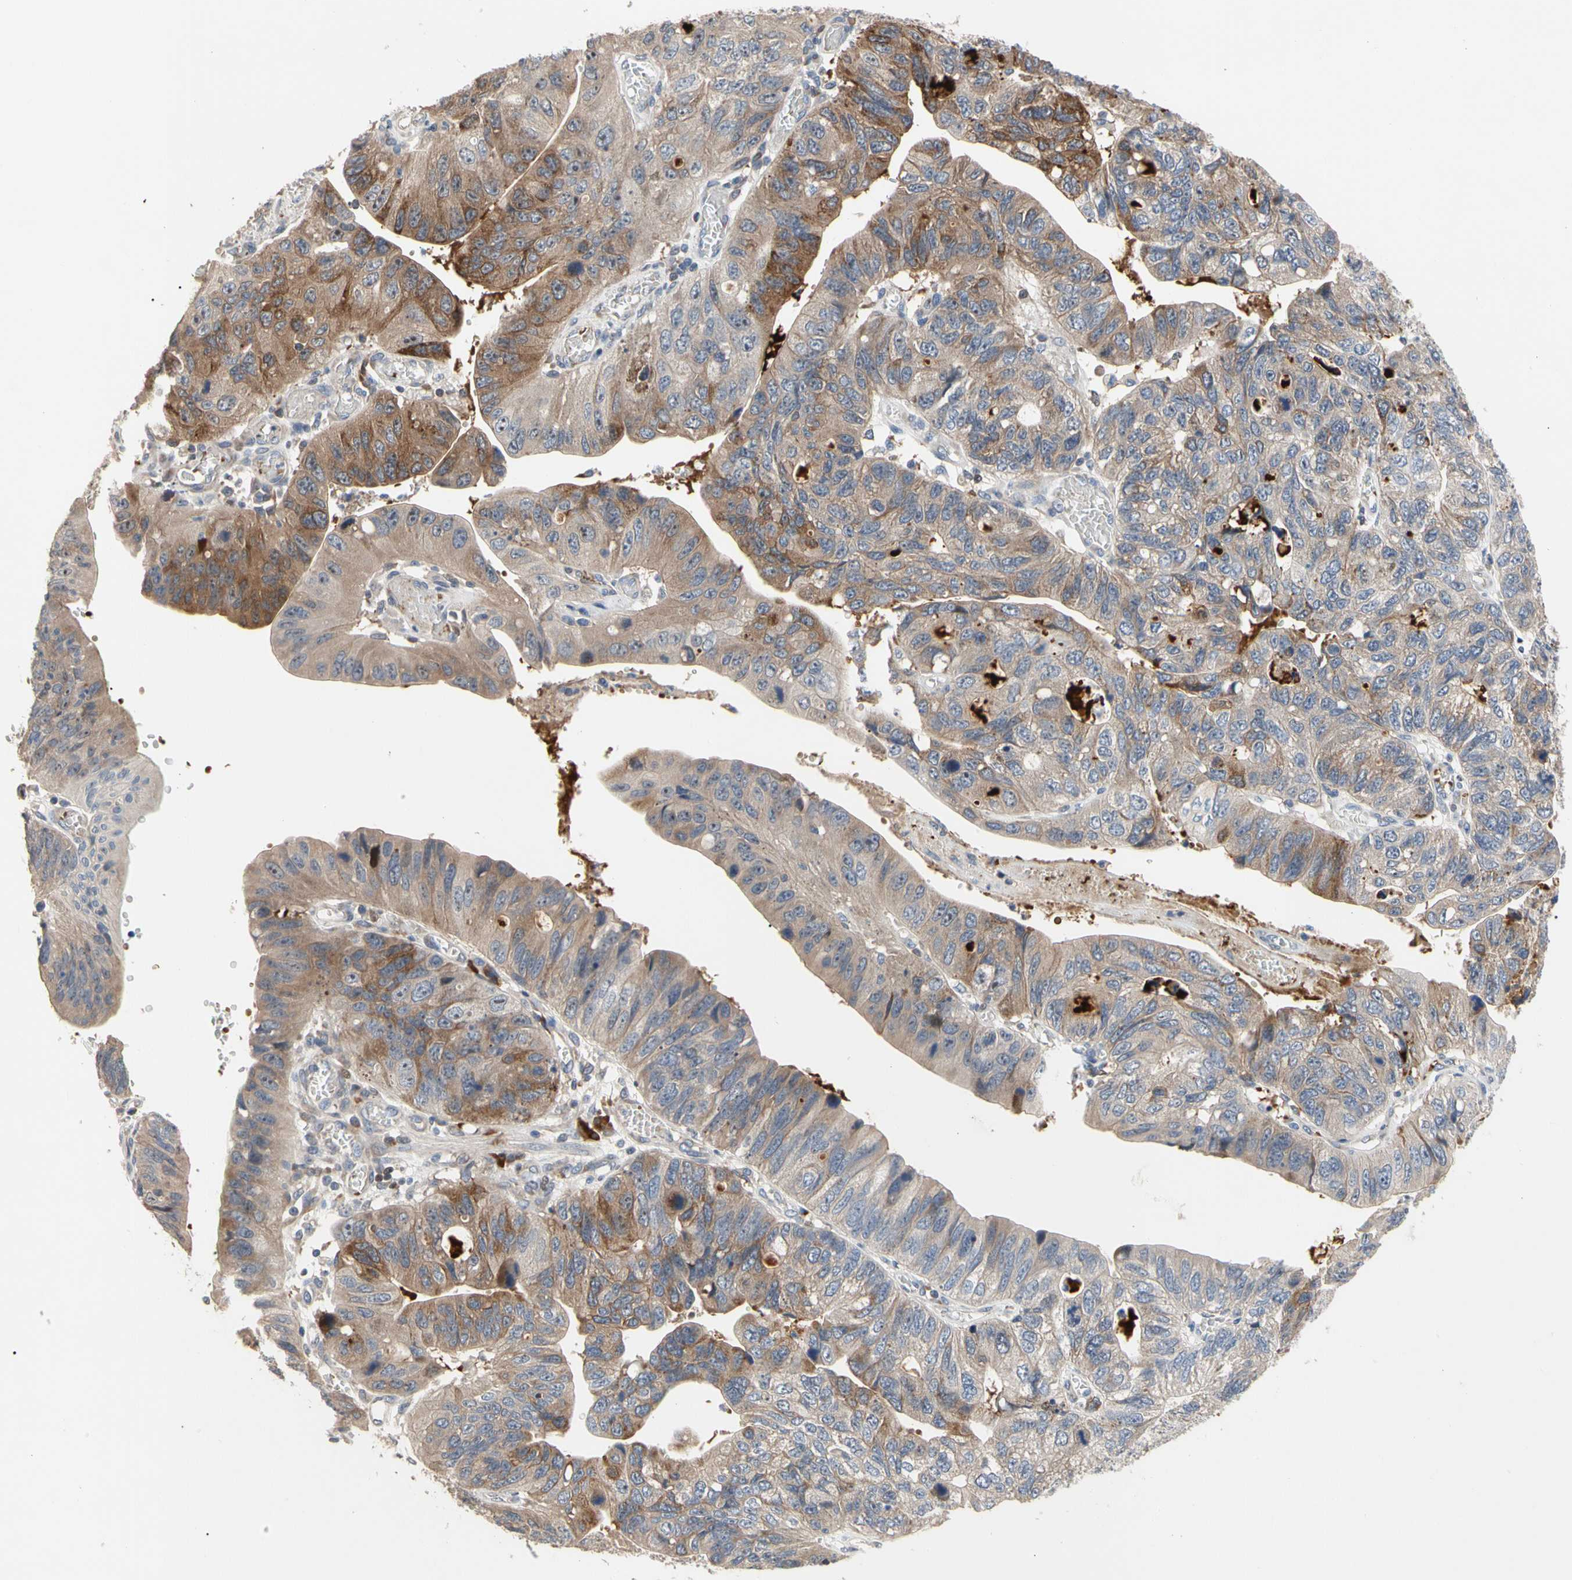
{"staining": {"intensity": "moderate", "quantity": ">75%", "location": "cytoplasmic/membranous"}, "tissue": "stomach cancer", "cell_type": "Tumor cells", "image_type": "cancer", "snomed": [{"axis": "morphology", "description": "Adenocarcinoma, NOS"}, {"axis": "topography", "description": "Stomach"}], "caption": "This photomicrograph shows stomach cancer (adenocarcinoma) stained with immunohistochemistry to label a protein in brown. The cytoplasmic/membranous of tumor cells show moderate positivity for the protein. Nuclei are counter-stained blue.", "gene": "HMGCR", "patient": {"sex": "male", "age": 59}}